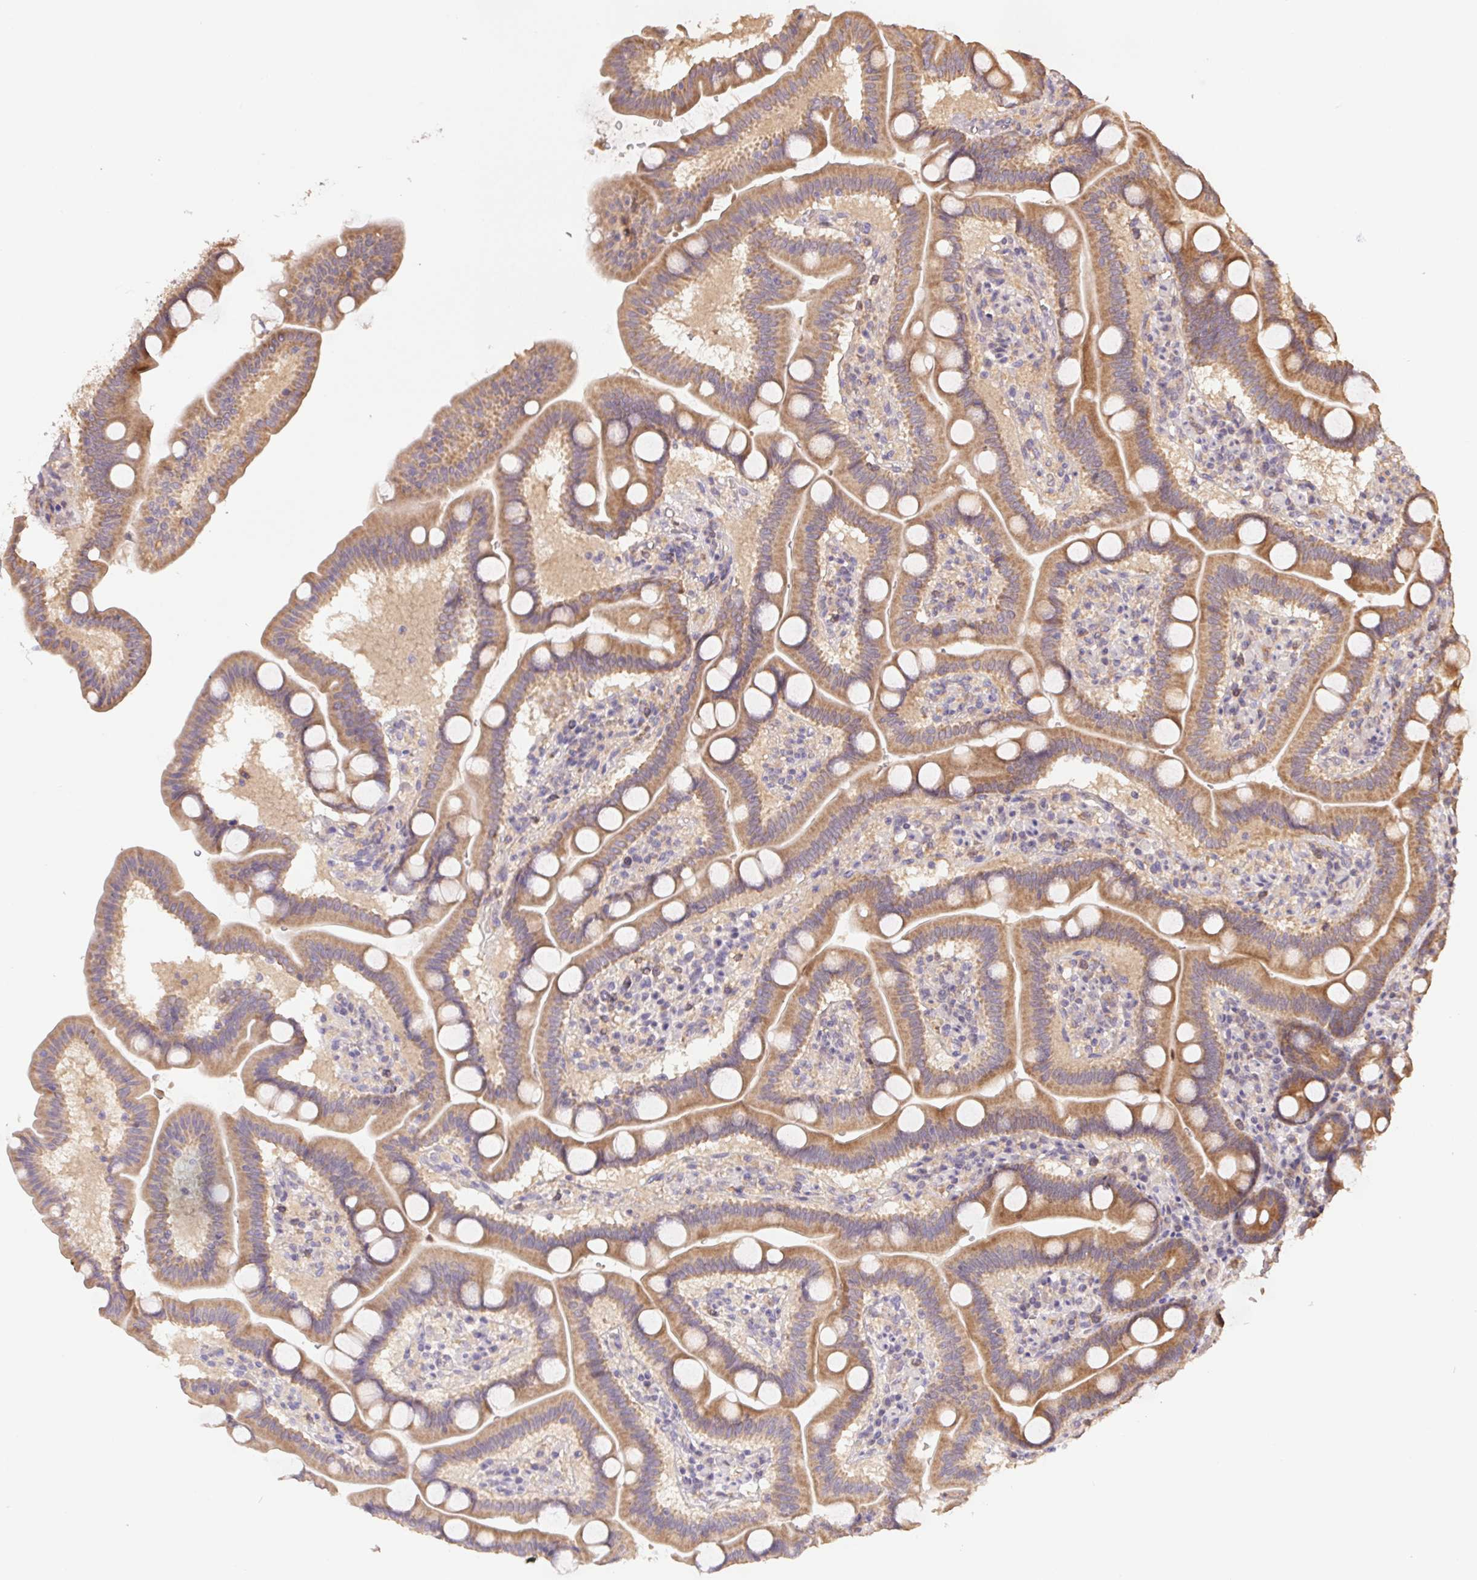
{"staining": {"intensity": "moderate", "quantity": ">75%", "location": "cytoplasmic/membranous"}, "tissue": "duodenum", "cell_type": "Glandular cells", "image_type": "normal", "snomed": [{"axis": "morphology", "description": "Normal tissue, NOS"}, {"axis": "topography", "description": "Pancreas"}, {"axis": "topography", "description": "Duodenum"}], "caption": "Human duodenum stained with a protein marker displays moderate staining in glandular cells.", "gene": "RAB11A", "patient": {"sex": "male", "age": 59}}